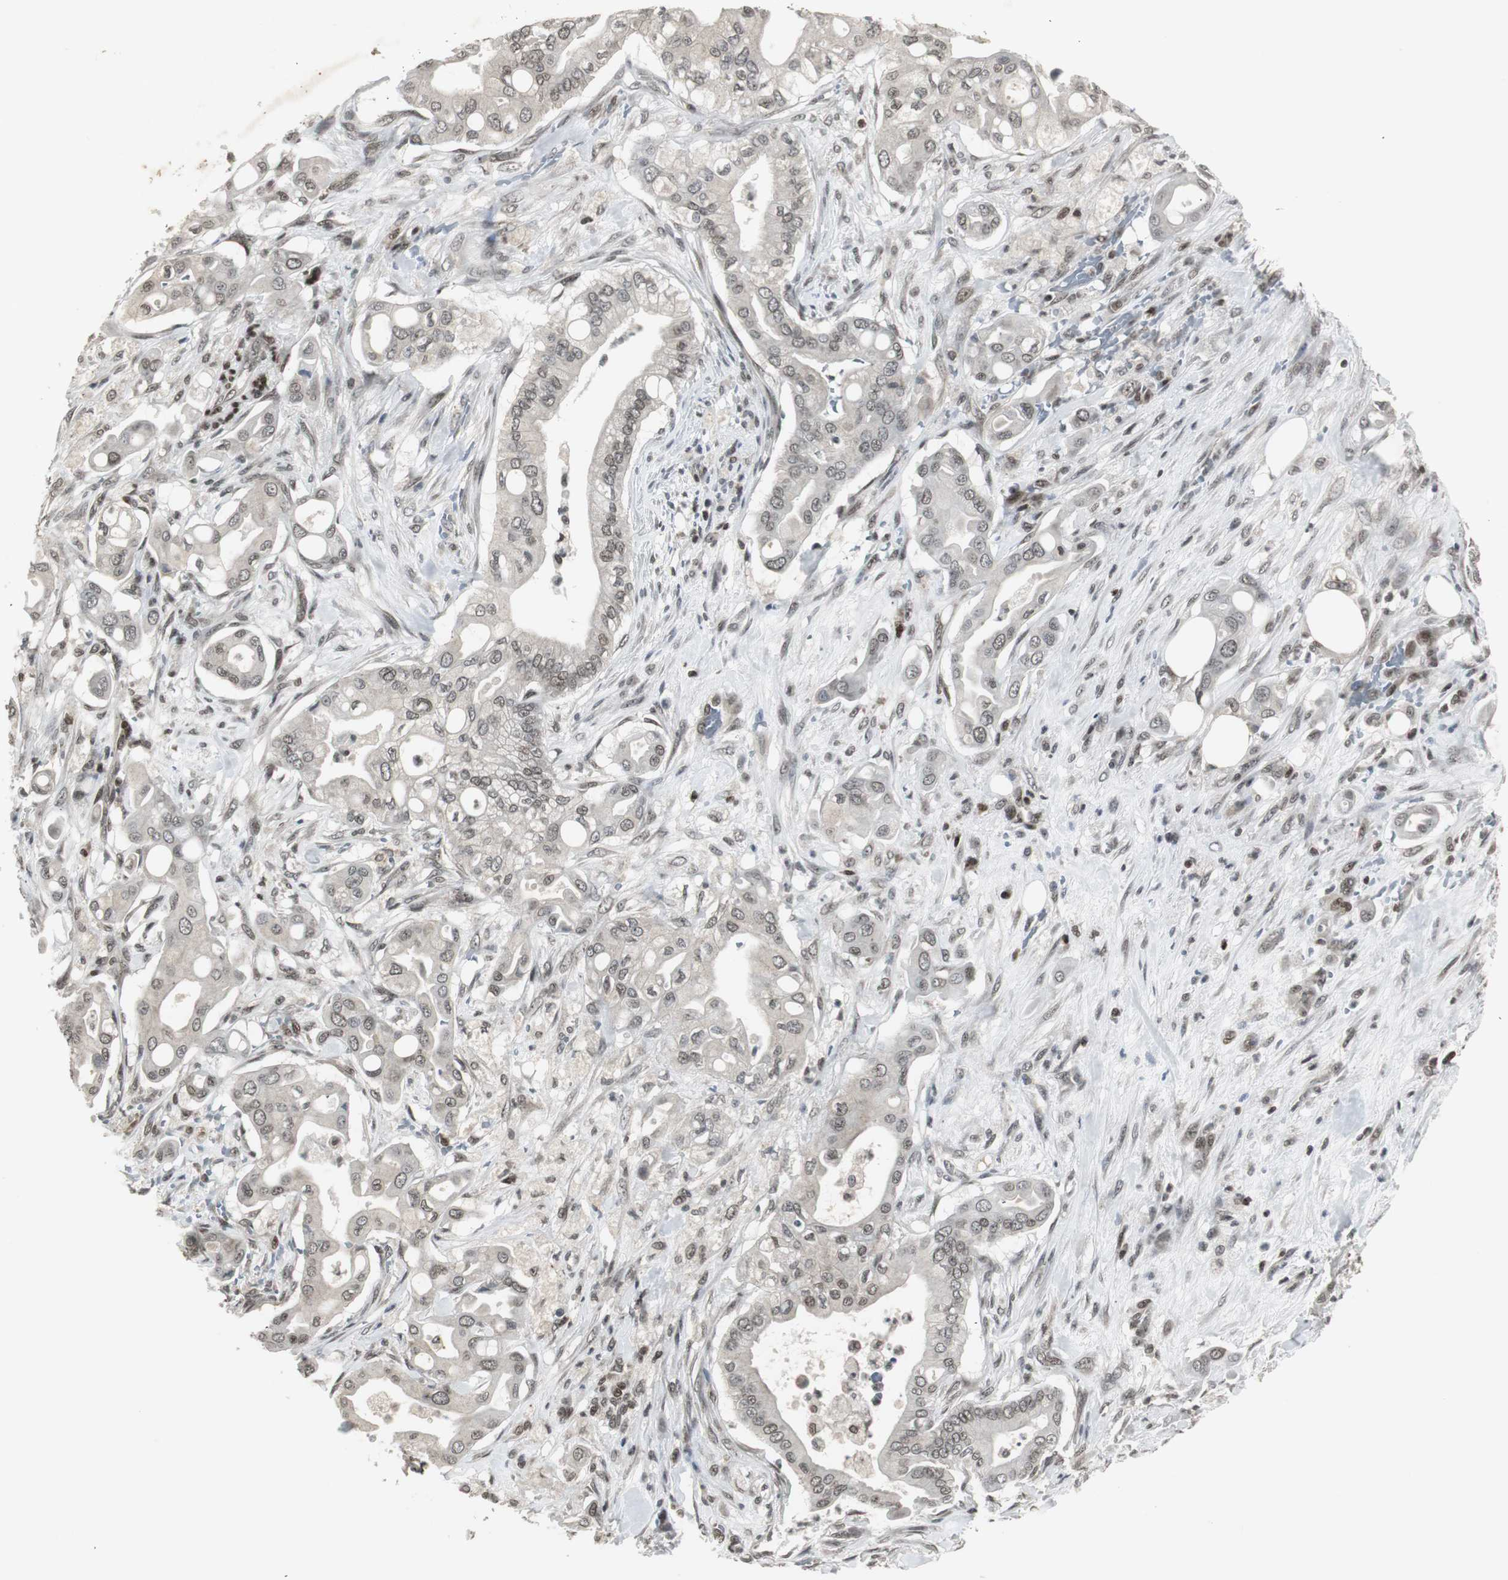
{"staining": {"intensity": "weak", "quantity": "<25%", "location": "cytoplasmic/membranous,nuclear"}, "tissue": "liver cancer", "cell_type": "Tumor cells", "image_type": "cancer", "snomed": [{"axis": "morphology", "description": "Cholangiocarcinoma"}, {"axis": "topography", "description": "Liver"}], "caption": "Micrograph shows no significant protein positivity in tumor cells of liver cholangiocarcinoma. (Immunohistochemistry, brightfield microscopy, high magnification).", "gene": "MPG", "patient": {"sex": "female", "age": 68}}